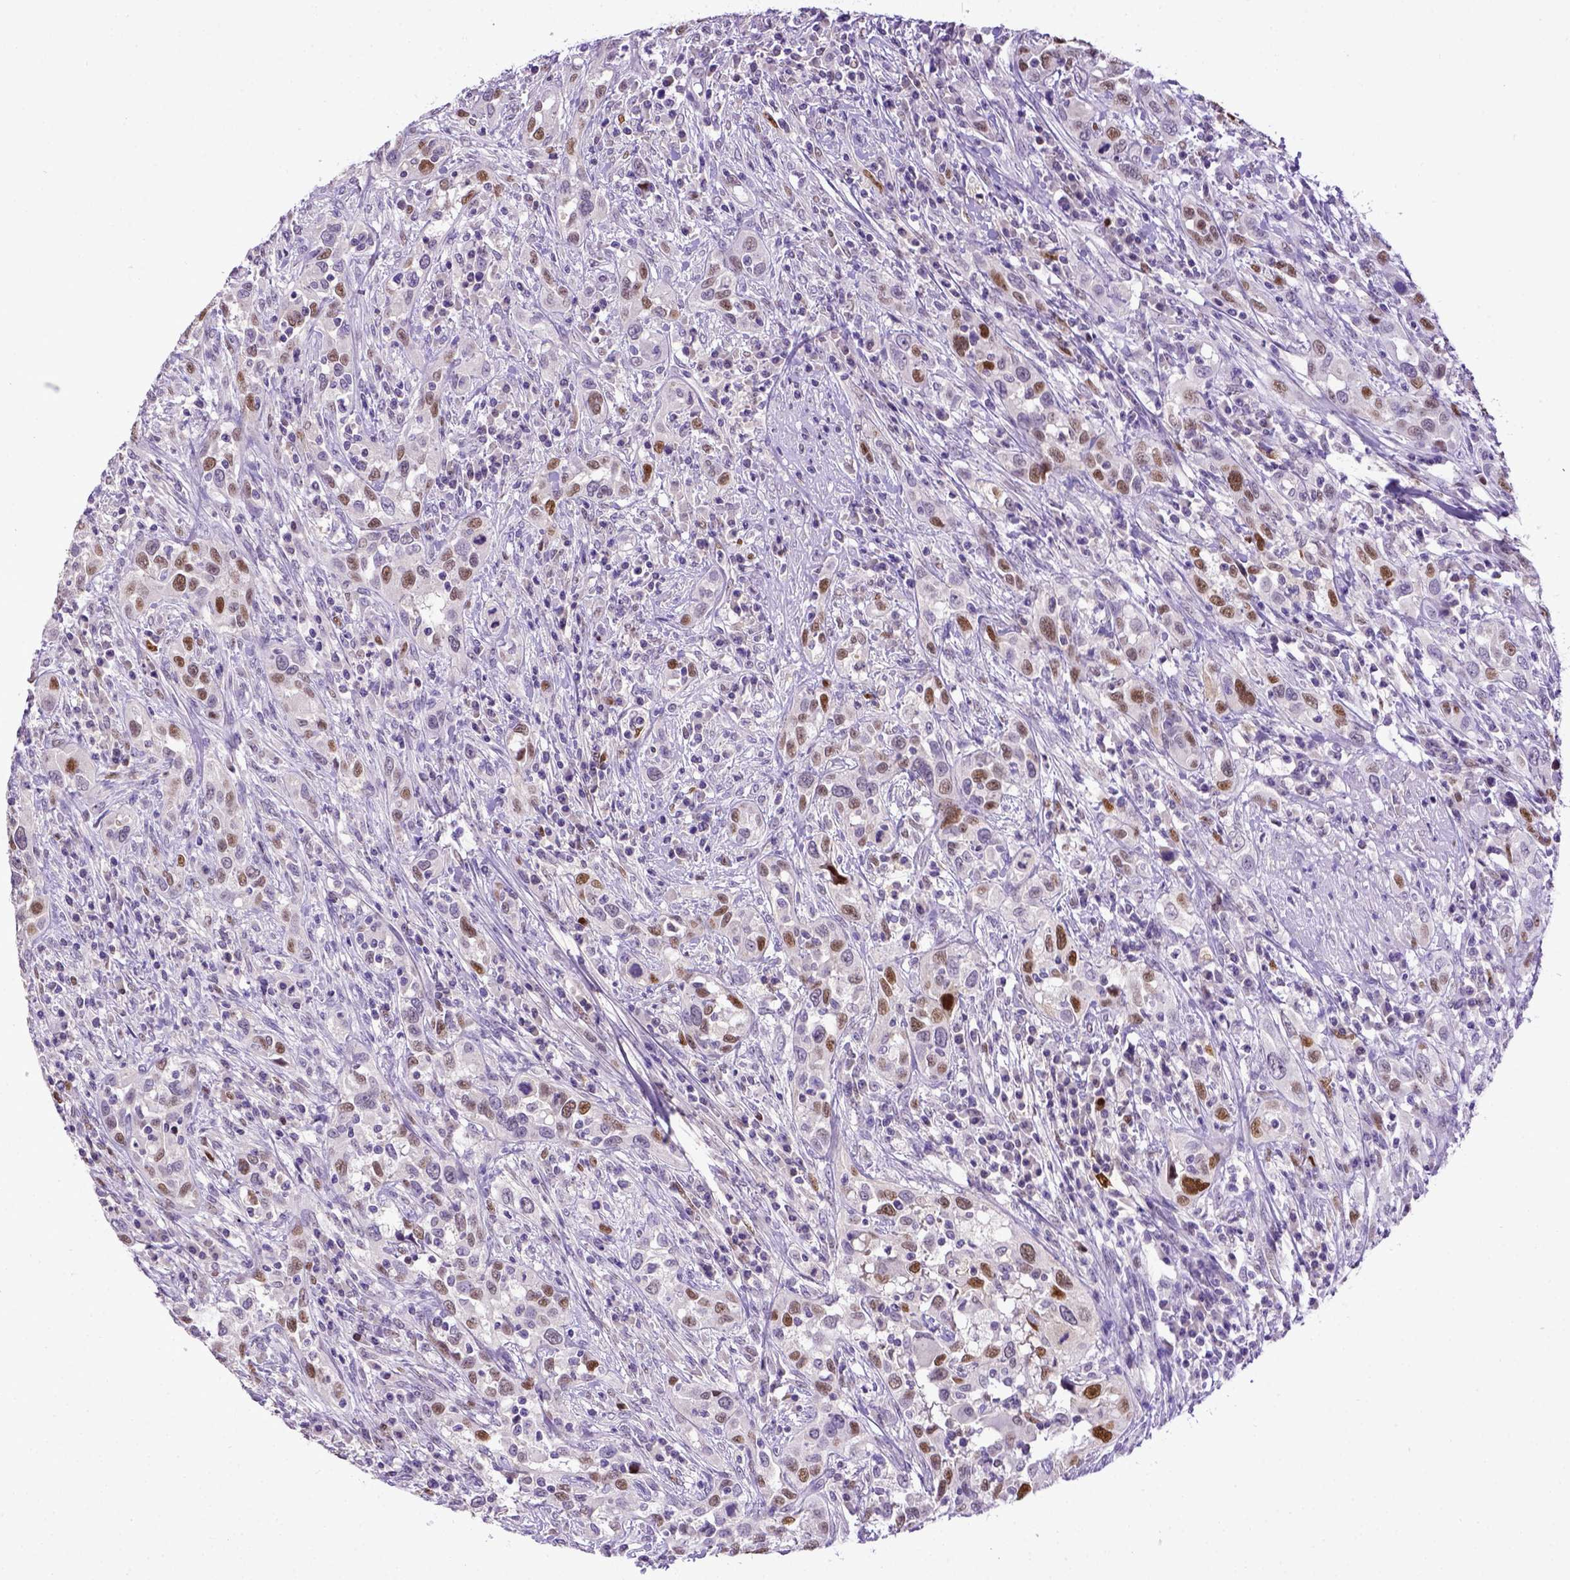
{"staining": {"intensity": "moderate", "quantity": "25%-75%", "location": "nuclear"}, "tissue": "urothelial cancer", "cell_type": "Tumor cells", "image_type": "cancer", "snomed": [{"axis": "morphology", "description": "Urothelial carcinoma, NOS"}, {"axis": "morphology", "description": "Urothelial carcinoma, High grade"}, {"axis": "topography", "description": "Urinary bladder"}], "caption": "High-grade urothelial carcinoma tissue demonstrates moderate nuclear expression in approximately 25%-75% of tumor cells, visualized by immunohistochemistry.", "gene": "CDKN1A", "patient": {"sex": "female", "age": 64}}